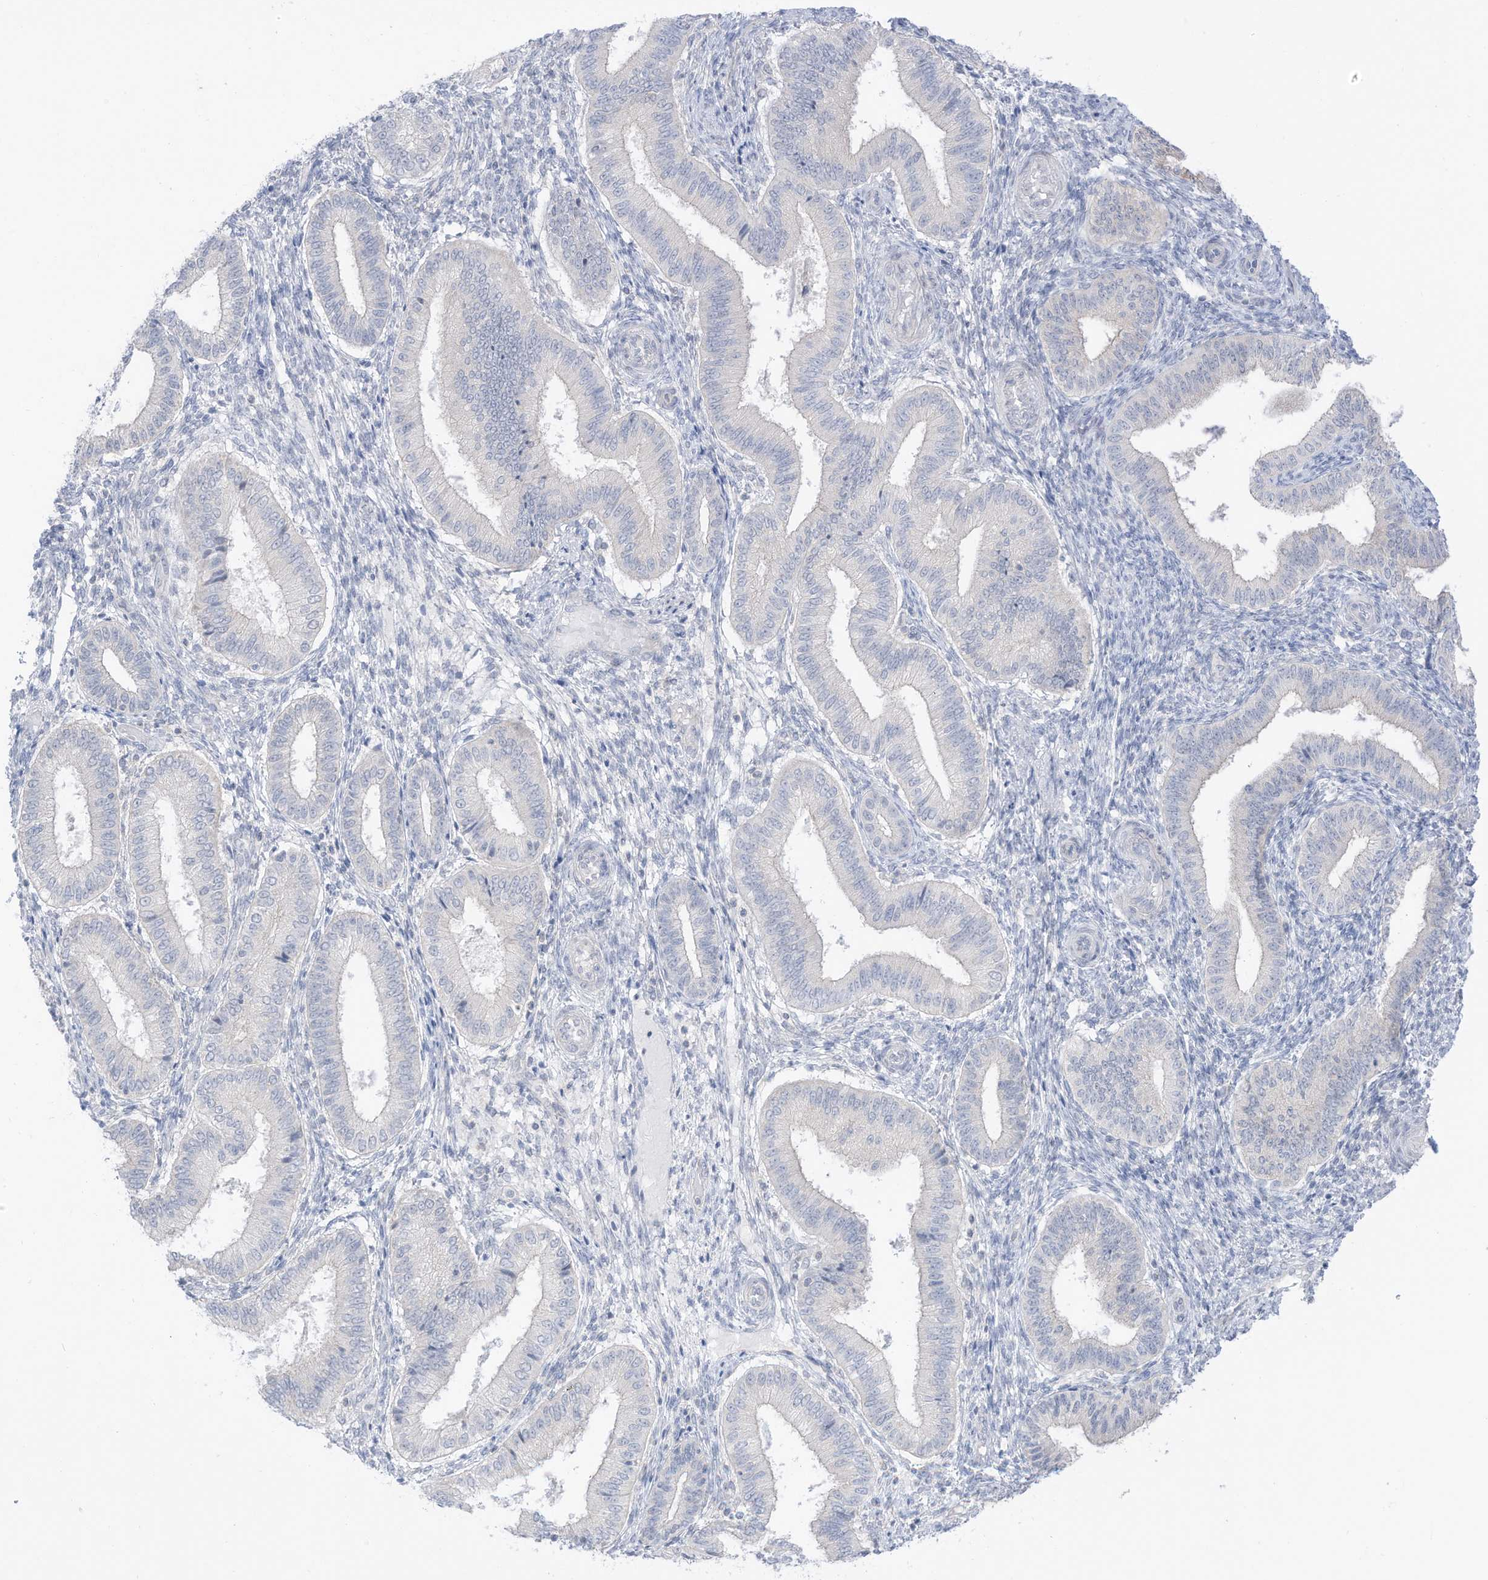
{"staining": {"intensity": "negative", "quantity": "none", "location": "none"}, "tissue": "endometrium", "cell_type": "Cells in endometrial stroma", "image_type": "normal", "snomed": [{"axis": "morphology", "description": "Normal tissue, NOS"}, {"axis": "topography", "description": "Endometrium"}], "caption": "Protein analysis of unremarkable endometrium displays no significant expression in cells in endometrial stroma. (DAB immunohistochemistry visualized using brightfield microscopy, high magnification).", "gene": "OGT", "patient": {"sex": "female", "age": 39}}